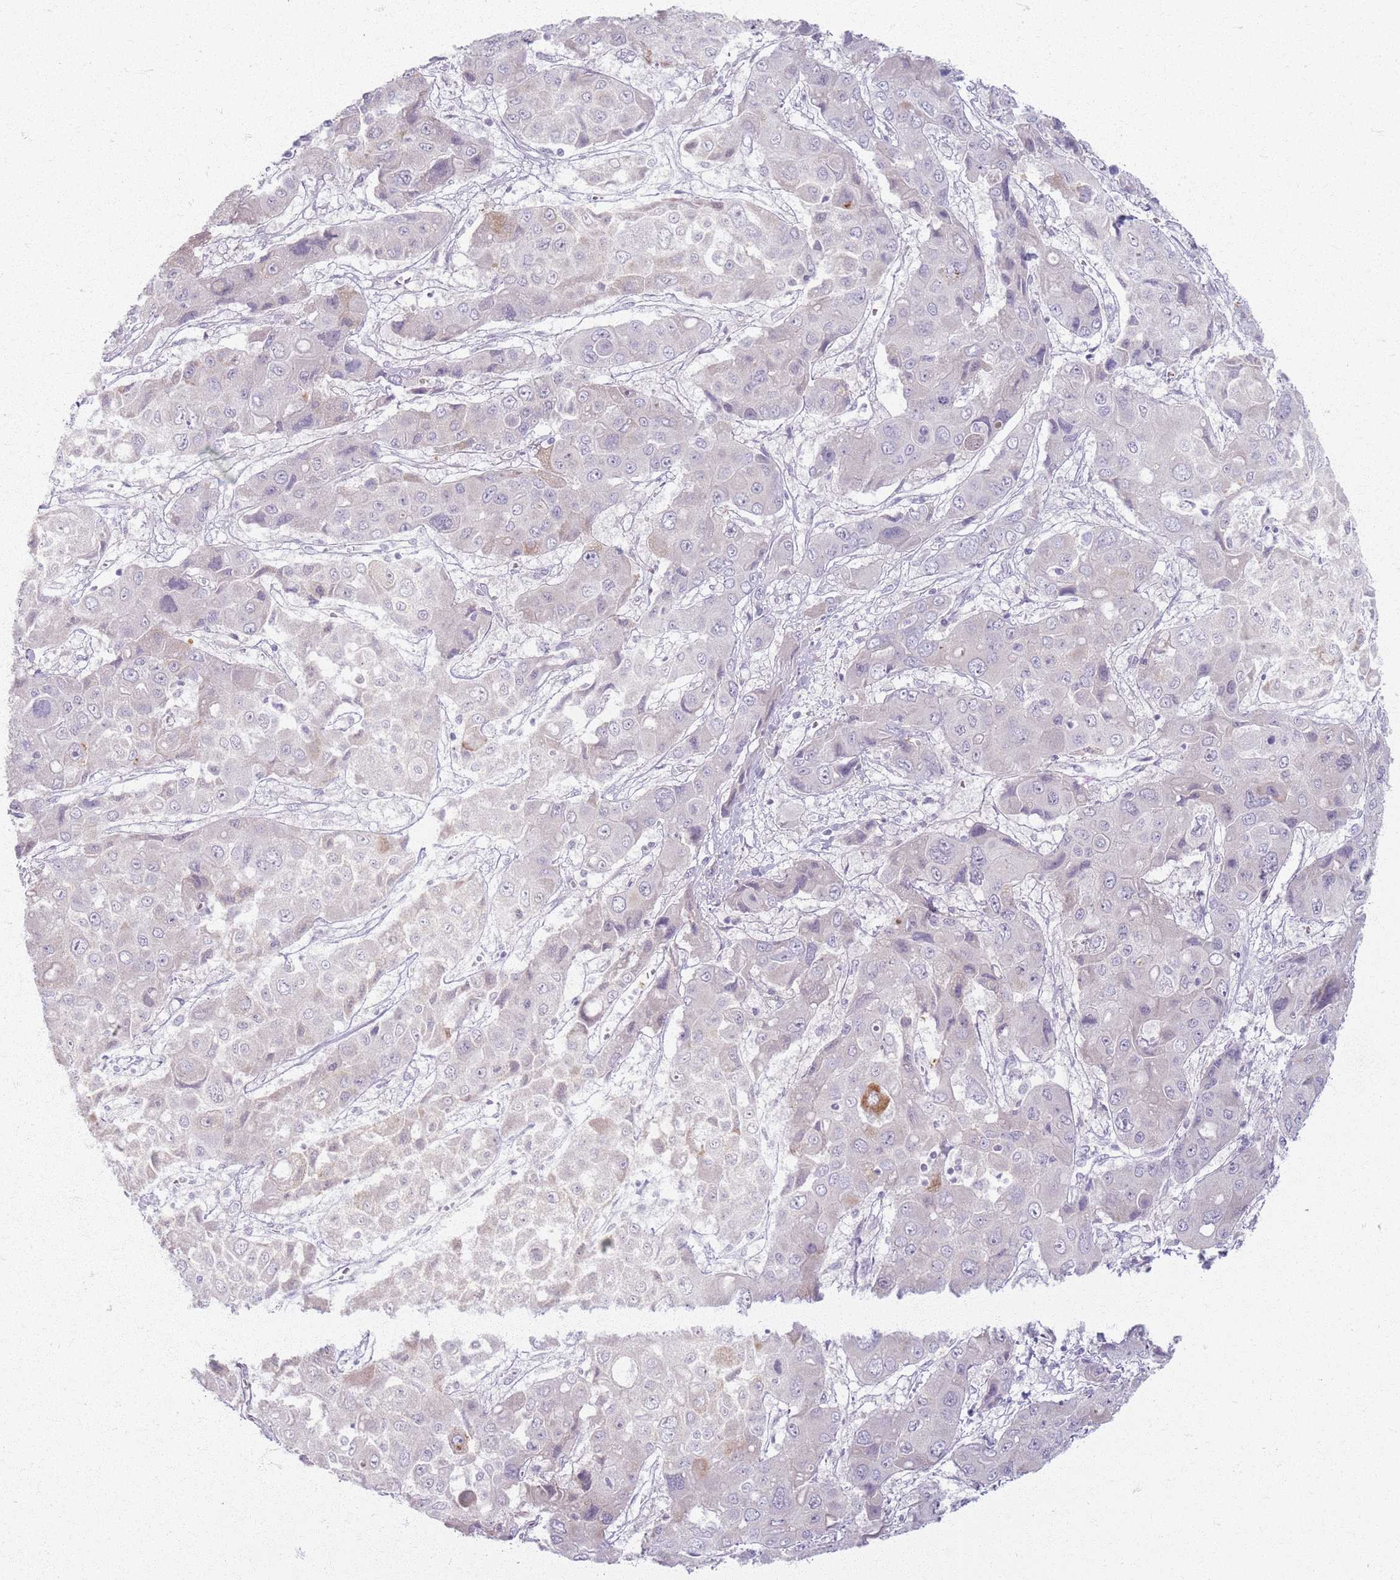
{"staining": {"intensity": "negative", "quantity": "none", "location": "none"}, "tissue": "liver cancer", "cell_type": "Tumor cells", "image_type": "cancer", "snomed": [{"axis": "morphology", "description": "Cholangiocarcinoma"}, {"axis": "topography", "description": "Liver"}], "caption": "Tumor cells are negative for protein expression in human liver cholangiocarcinoma. (Stains: DAB (3,3'-diaminobenzidine) IHC with hematoxylin counter stain, Microscopy: brightfield microscopy at high magnification).", "gene": "CRIPT", "patient": {"sex": "male", "age": 67}}